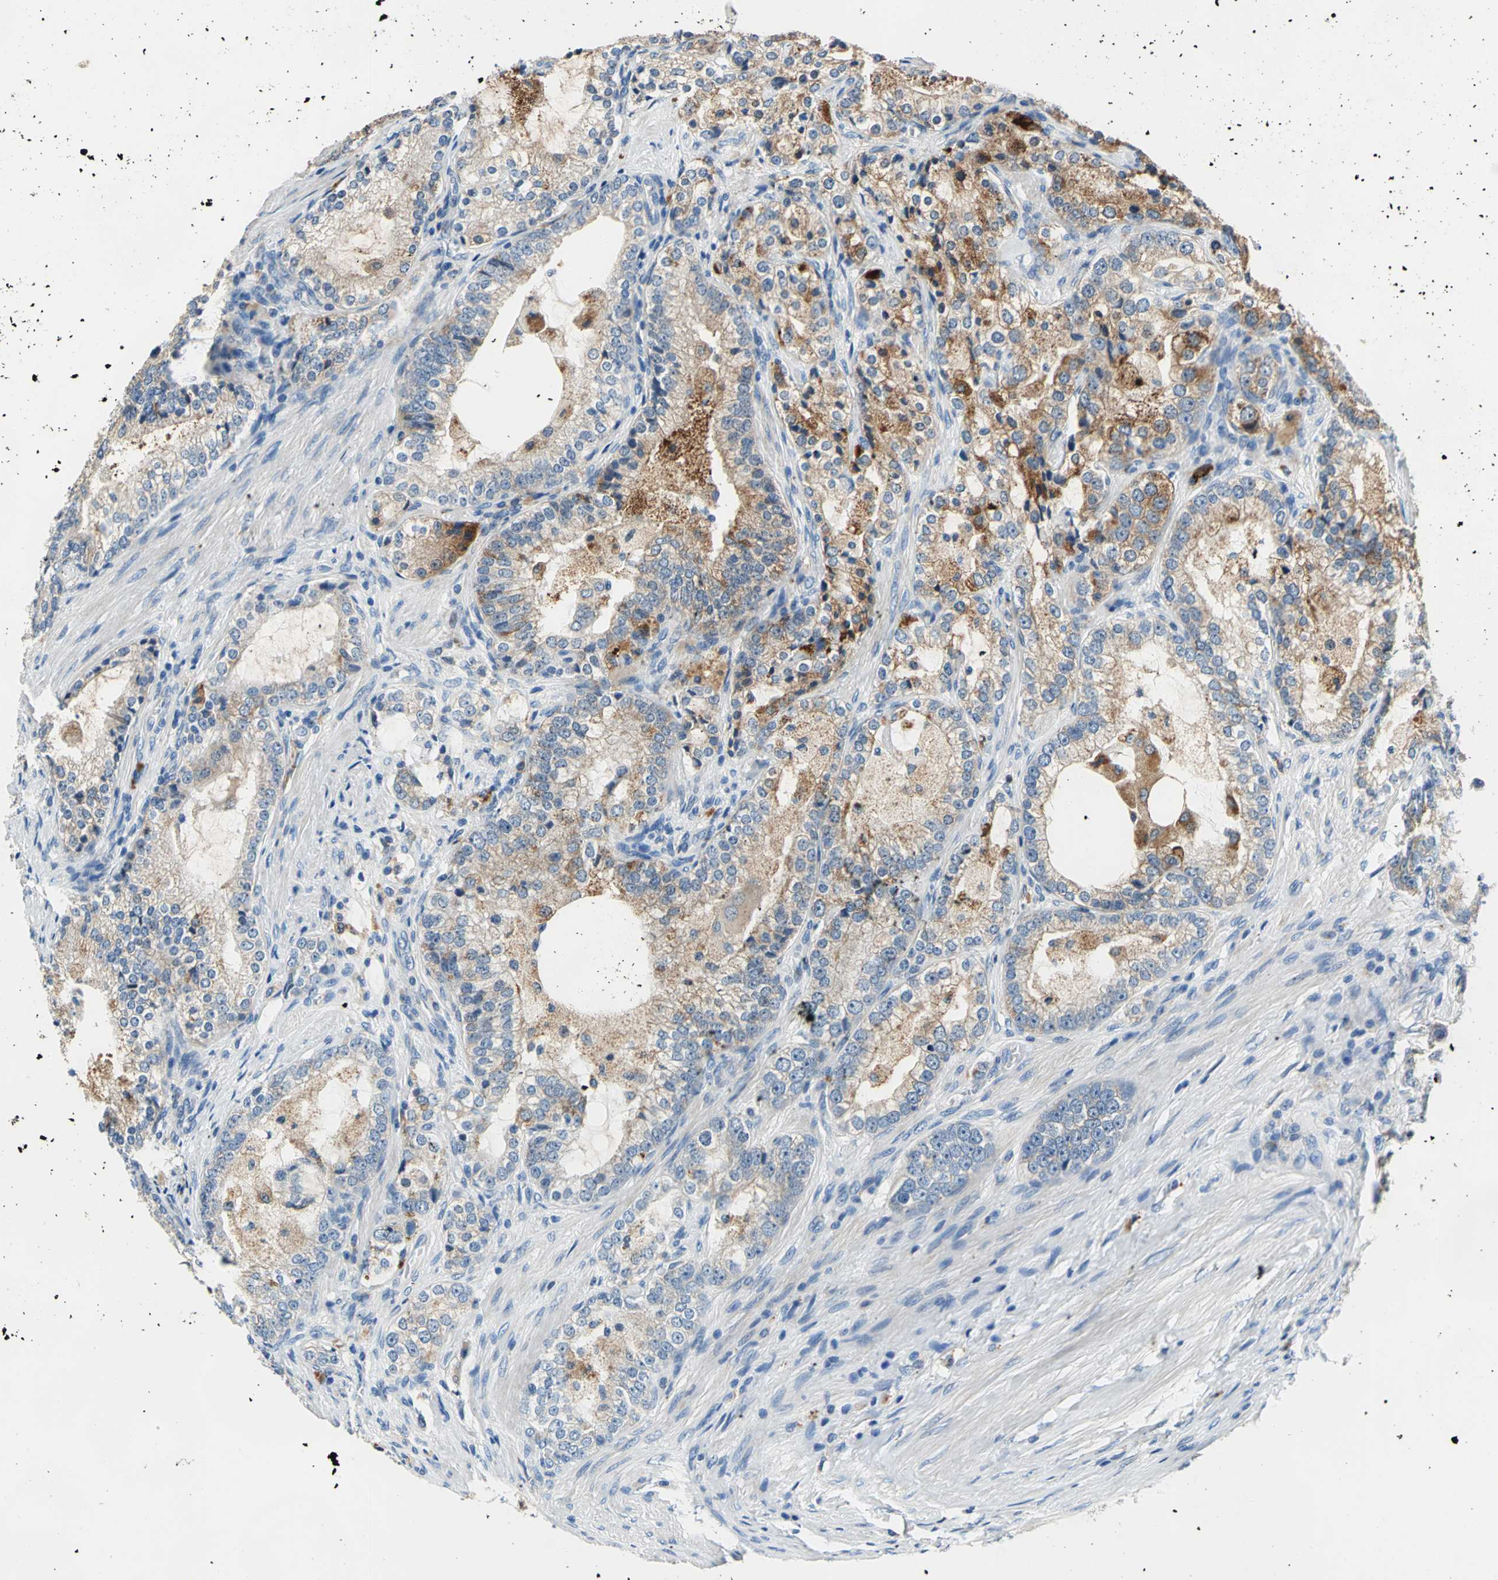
{"staining": {"intensity": "weak", "quantity": ">75%", "location": "cytoplasmic/membranous"}, "tissue": "prostate cancer", "cell_type": "Tumor cells", "image_type": "cancer", "snomed": [{"axis": "morphology", "description": "Adenocarcinoma, High grade"}, {"axis": "topography", "description": "Prostate"}], "caption": "Tumor cells display weak cytoplasmic/membranous staining in approximately >75% of cells in high-grade adenocarcinoma (prostate). (DAB IHC, brown staining for protein, blue staining for nuclei).", "gene": "RASD2", "patient": {"sex": "male", "age": 63}}